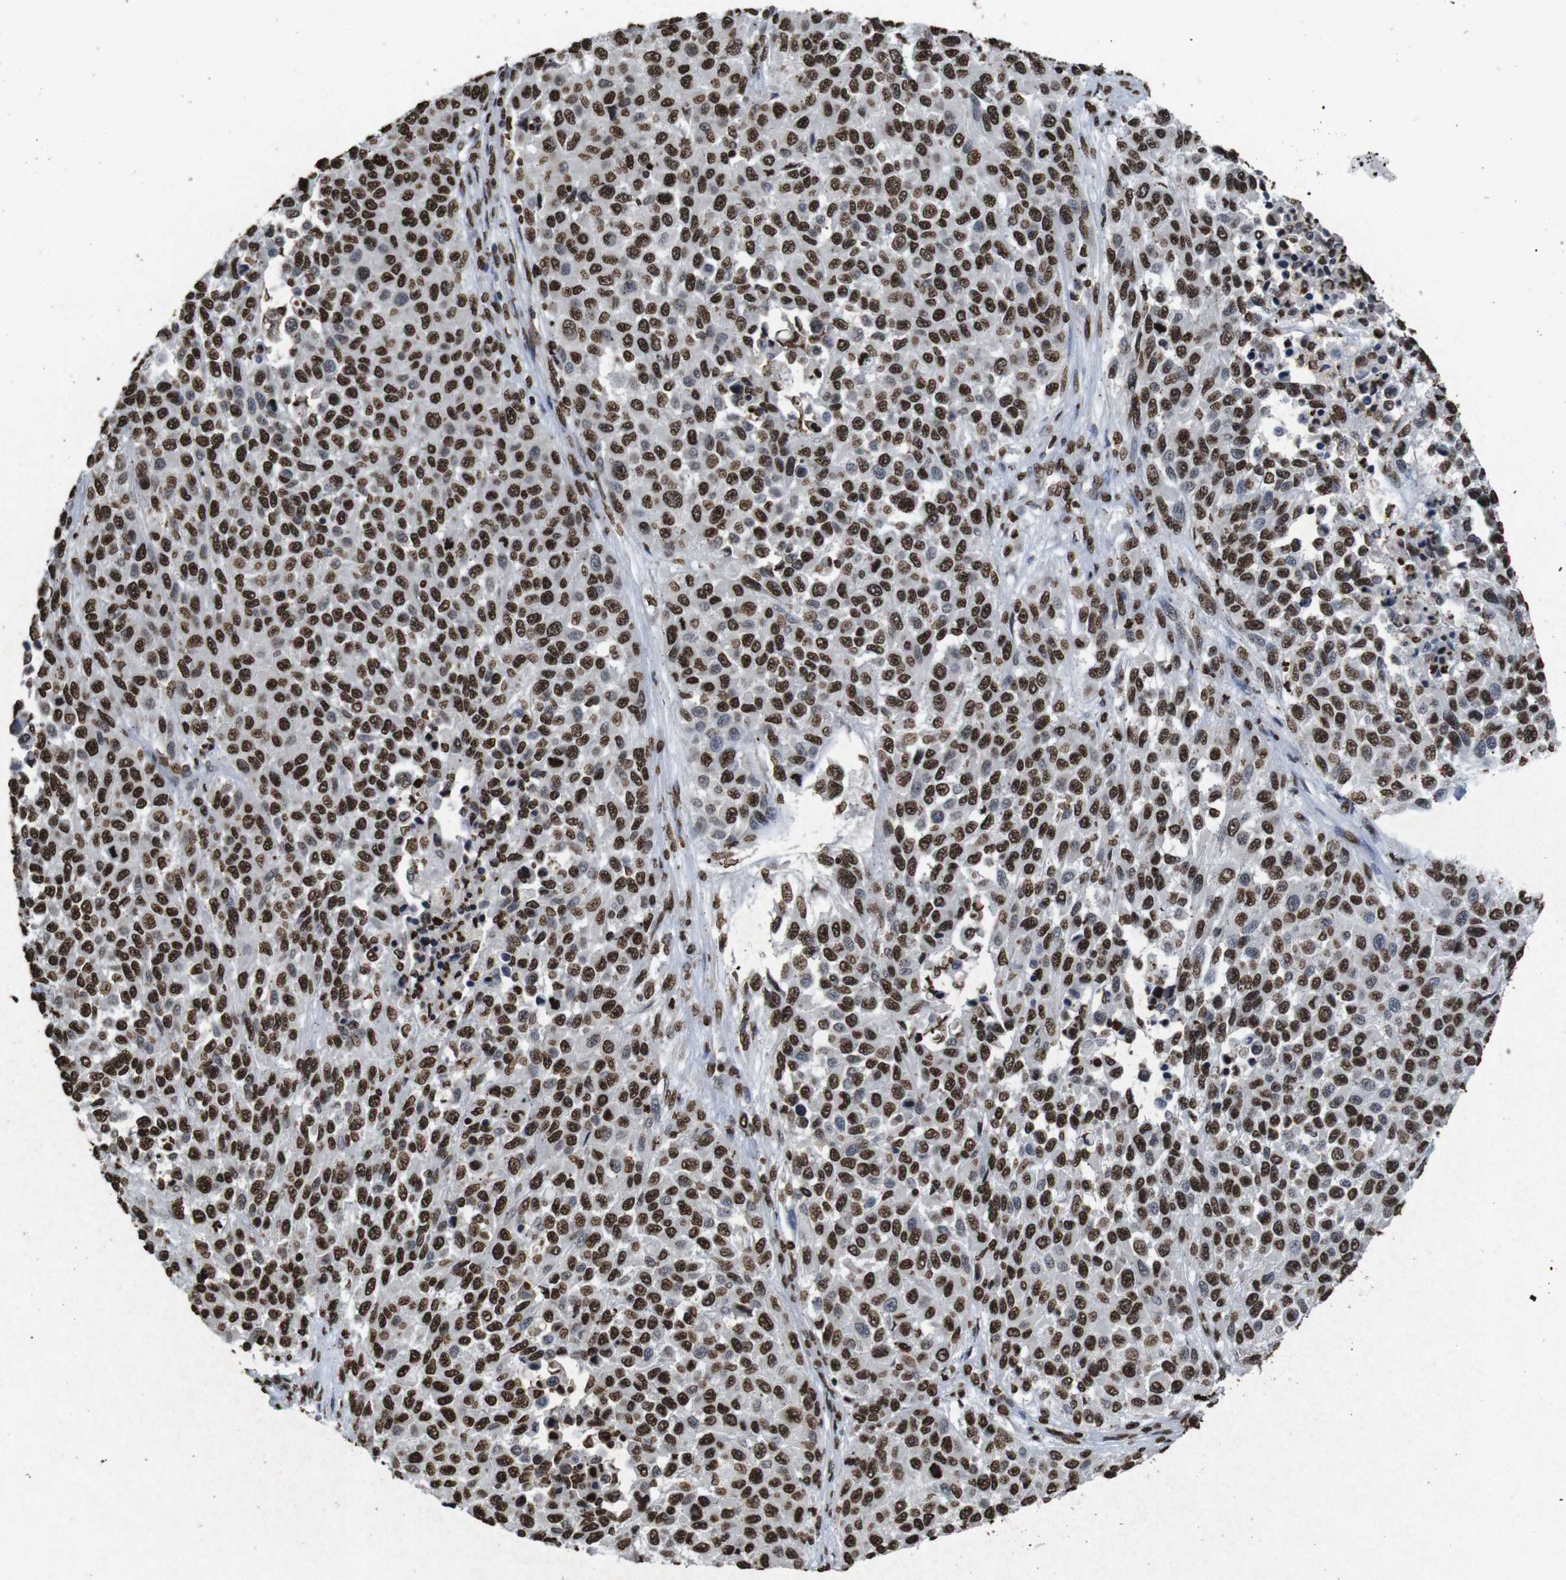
{"staining": {"intensity": "strong", "quantity": ">75%", "location": "nuclear"}, "tissue": "melanoma", "cell_type": "Tumor cells", "image_type": "cancer", "snomed": [{"axis": "morphology", "description": "Malignant melanoma, Metastatic site"}, {"axis": "topography", "description": "Lymph node"}], "caption": "This histopathology image displays IHC staining of melanoma, with high strong nuclear positivity in approximately >75% of tumor cells.", "gene": "MDM2", "patient": {"sex": "male", "age": 61}}